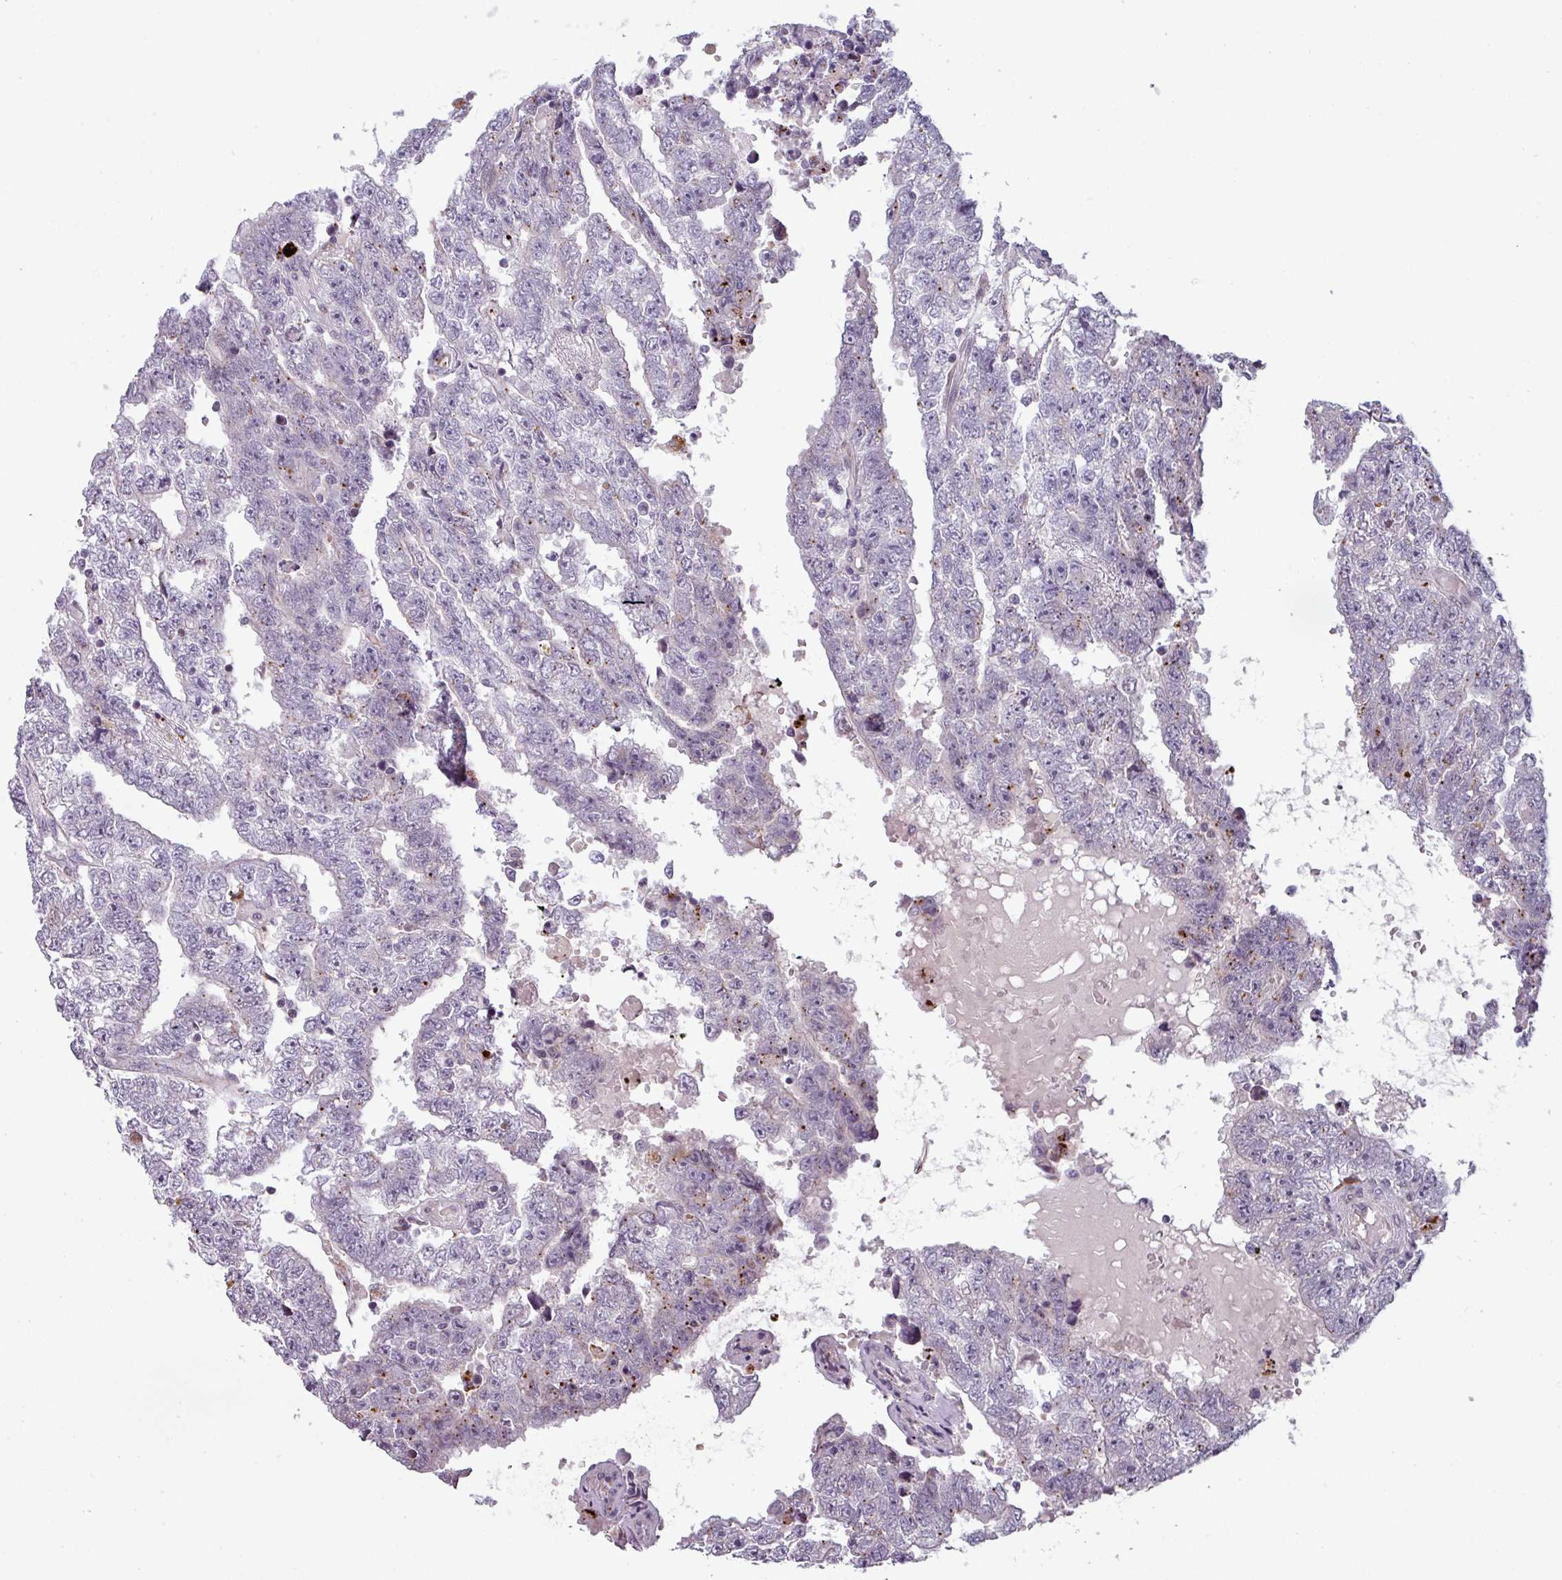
{"staining": {"intensity": "negative", "quantity": "none", "location": "none"}, "tissue": "testis cancer", "cell_type": "Tumor cells", "image_type": "cancer", "snomed": [{"axis": "morphology", "description": "Carcinoma, Embryonal, NOS"}, {"axis": "topography", "description": "Testis"}], "caption": "Immunohistochemistry histopathology image of testis cancer stained for a protein (brown), which demonstrates no staining in tumor cells. (DAB immunohistochemistry (IHC), high magnification).", "gene": "TMEFF1", "patient": {"sex": "male", "age": 25}}